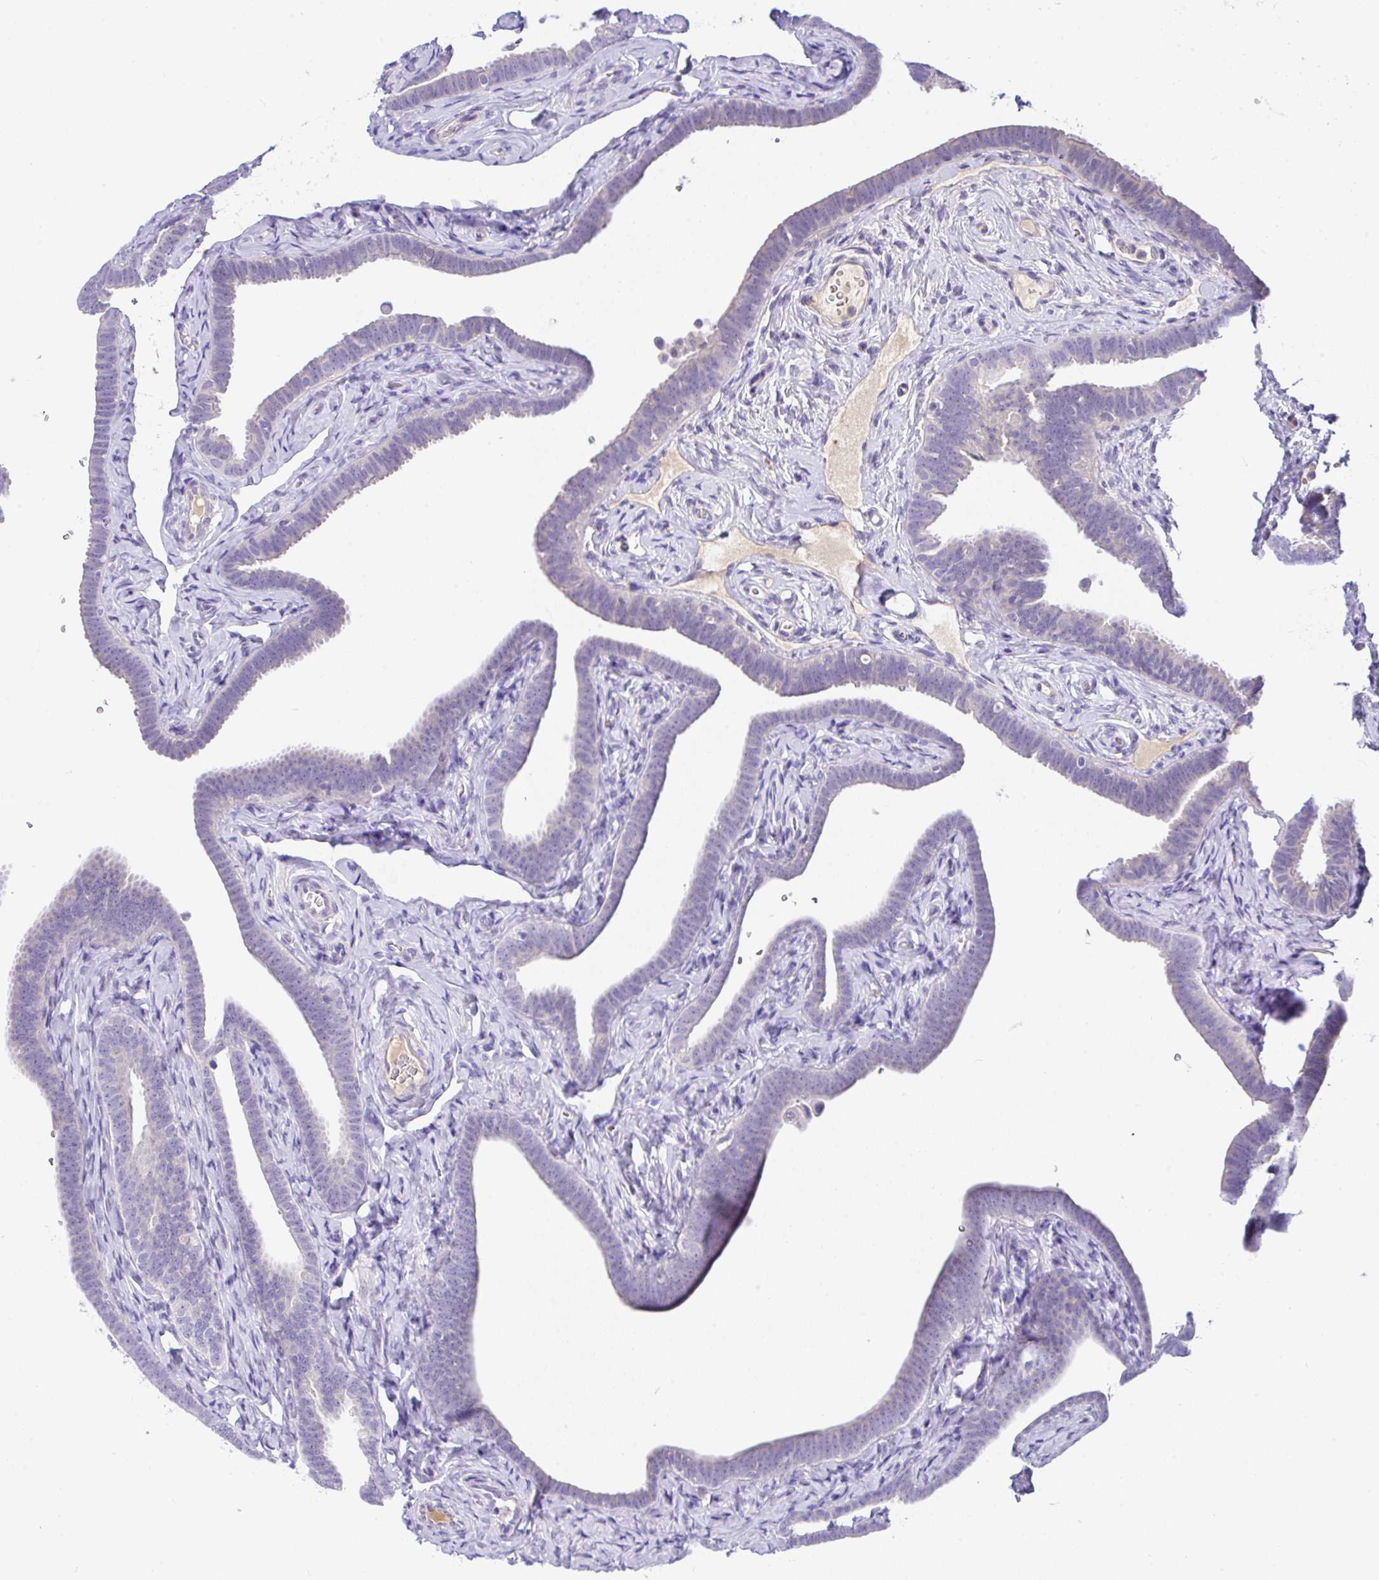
{"staining": {"intensity": "negative", "quantity": "none", "location": "none"}, "tissue": "fallopian tube", "cell_type": "Glandular cells", "image_type": "normal", "snomed": [{"axis": "morphology", "description": "Normal tissue, NOS"}, {"axis": "topography", "description": "Fallopian tube"}], "caption": "A high-resolution histopathology image shows IHC staining of benign fallopian tube, which demonstrates no significant positivity in glandular cells.", "gene": "SERPINE3", "patient": {"sex": "female", "age": 69}}